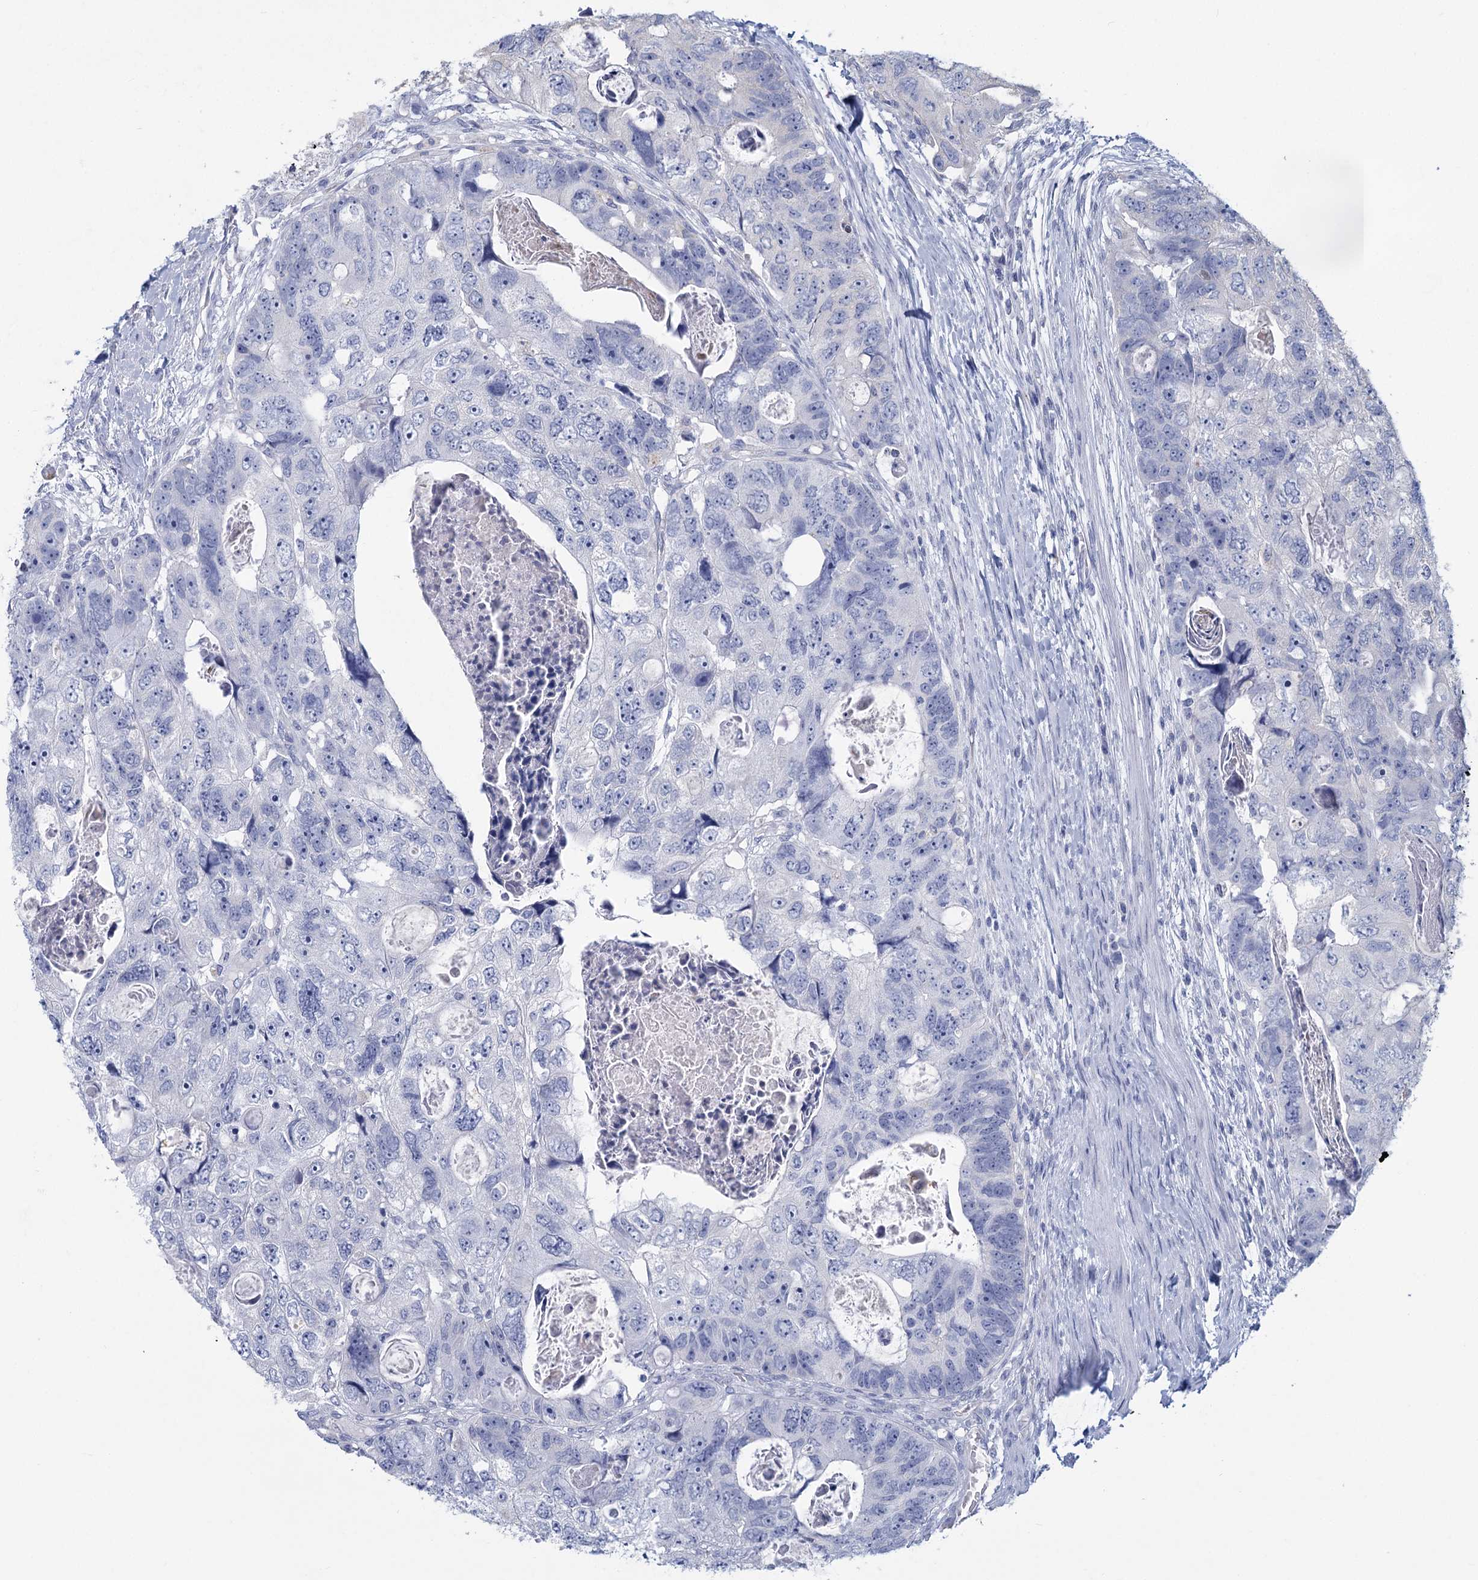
{"staining": {"intensity": "negative", "quantity": "none", "location": "none"}, "tissue": "colorectal cancer", "cell_type": "Tumor cells", "image_type": "cancer", "snomed": [{"axis": "morphology", "description": "Adenocarcinoma, NOS"}, {"axis": "topography", "description": "Rectum"}], "caption": "Immunohistochemical staining of human colorectal cancer (adenocarcinoma) reveals no significant staining in tumor cells.", "gene": "HES2", "patient": {"sex": "male", "age": 59}}